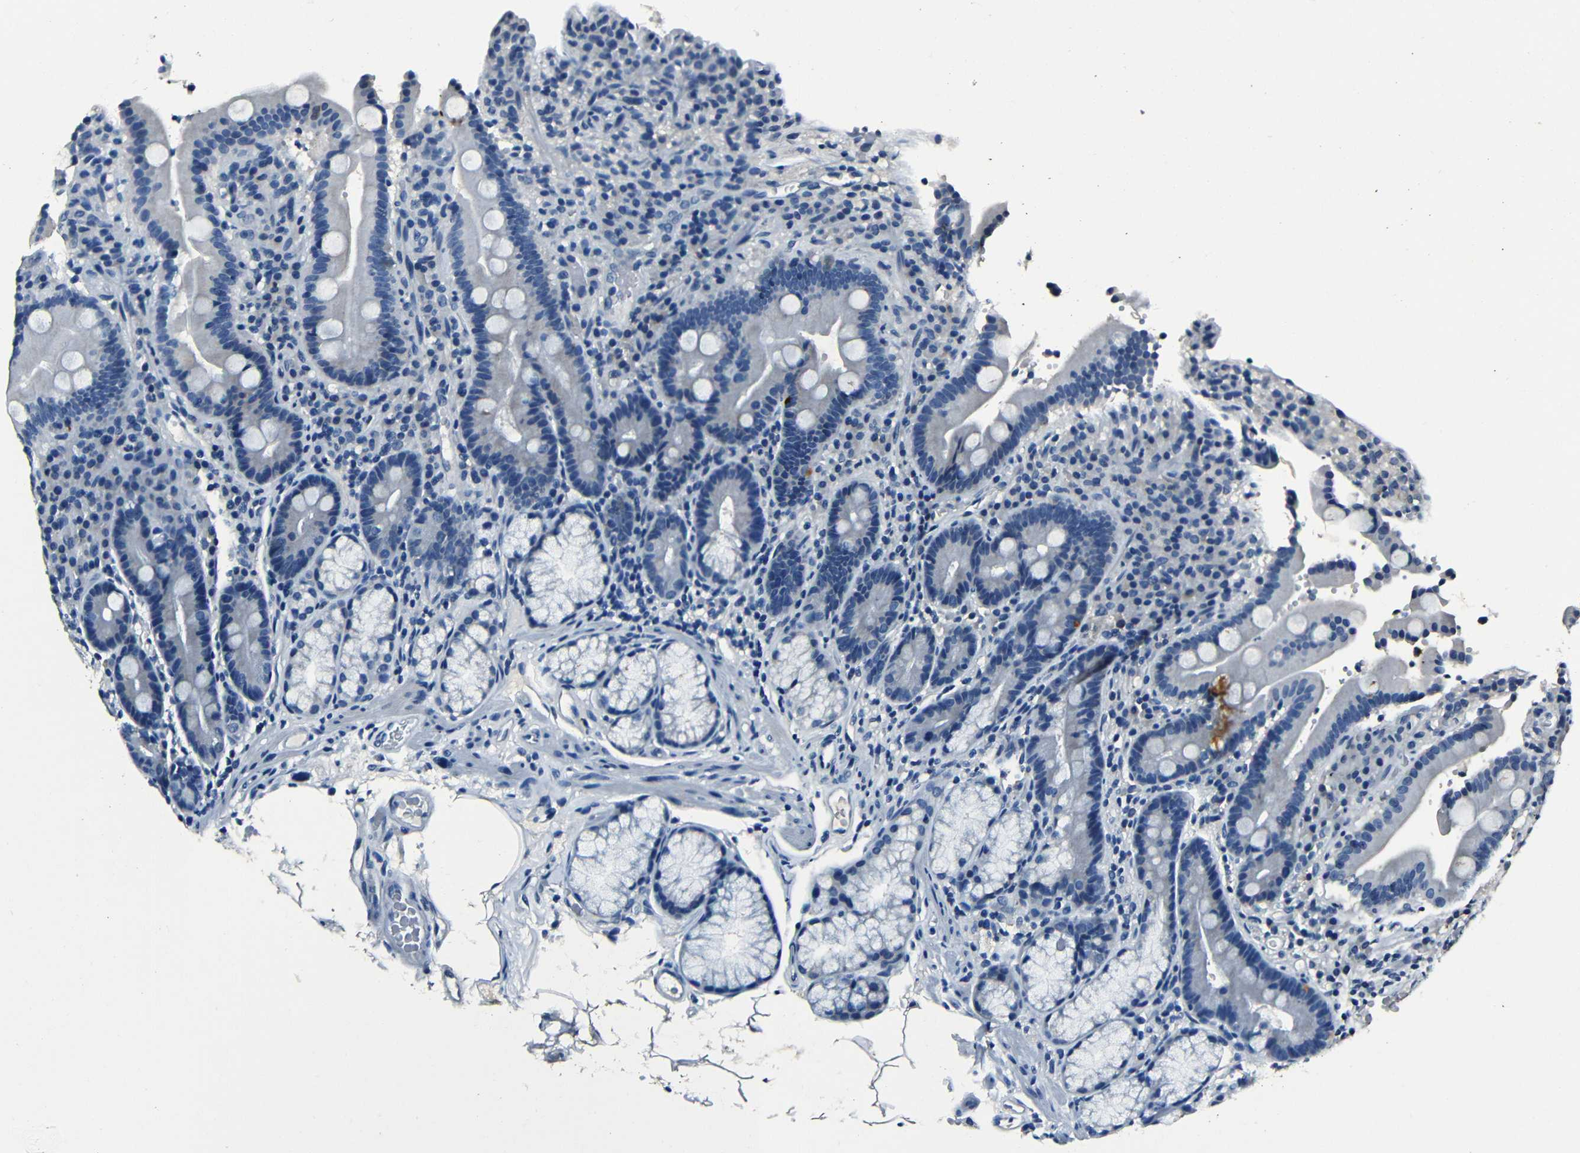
{"staining": {"intensity": "negative", "quantity": "none", "location": "none"}, "tissue": "duodenum", "cell_type": "Glandular cells", "image_type": "normal", "snomed": [{"axis": "morphology", "description": "Normal tissue, NOS"}, {"axis": "topography", "description": "Small intestine, NOS"}], "caption": "DAB immunohistochemical staining of normal duodenum displays no significant positivity in glandular cells. The staining is performed using DAB brown chromogen with nuclei counter-stained in using hematoxylin.", "gene": "NCMAP", "patient": {"sex": "female", "age": 71}}